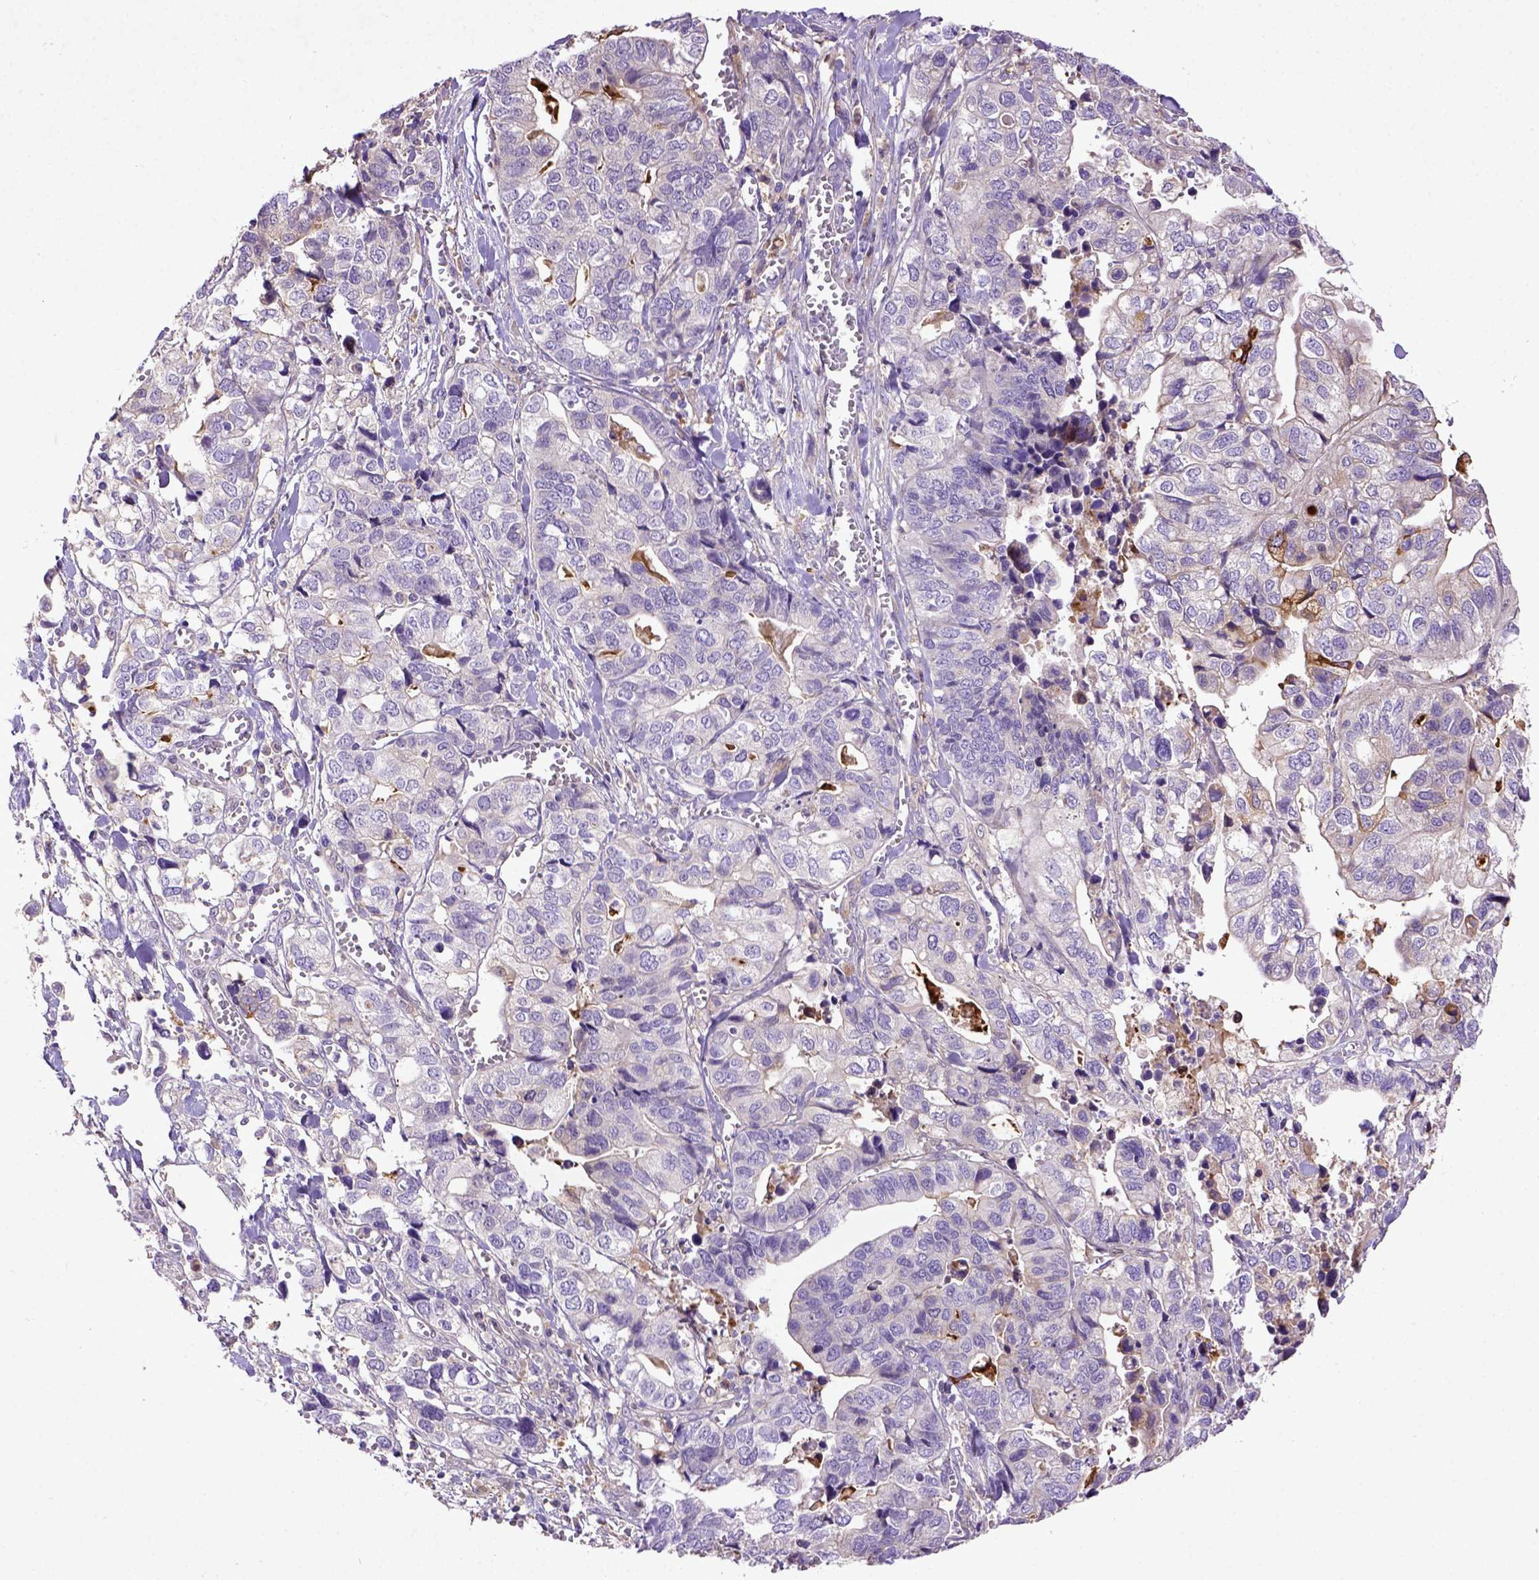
{"staining": {"intensity": "negative", "quantity": "none", "location": "none"}, "tissue": "stomach cancer", "cell_type": "Tumor cells", "image_type": "cancer", "snomed": [{"axis": "morphology", "description": "Adenocarcinoma, NOS"}, {"axis": "topography", "description": "Stomach, upper"}], "caption": "A high-resolution histopathology image shows IHC staining of stomach adenocarcinoma, which demonstrates no significant positivity in tumor cells.", "gene": "DEPDC1B", "patient": {"sex": "female", "age": 67}}